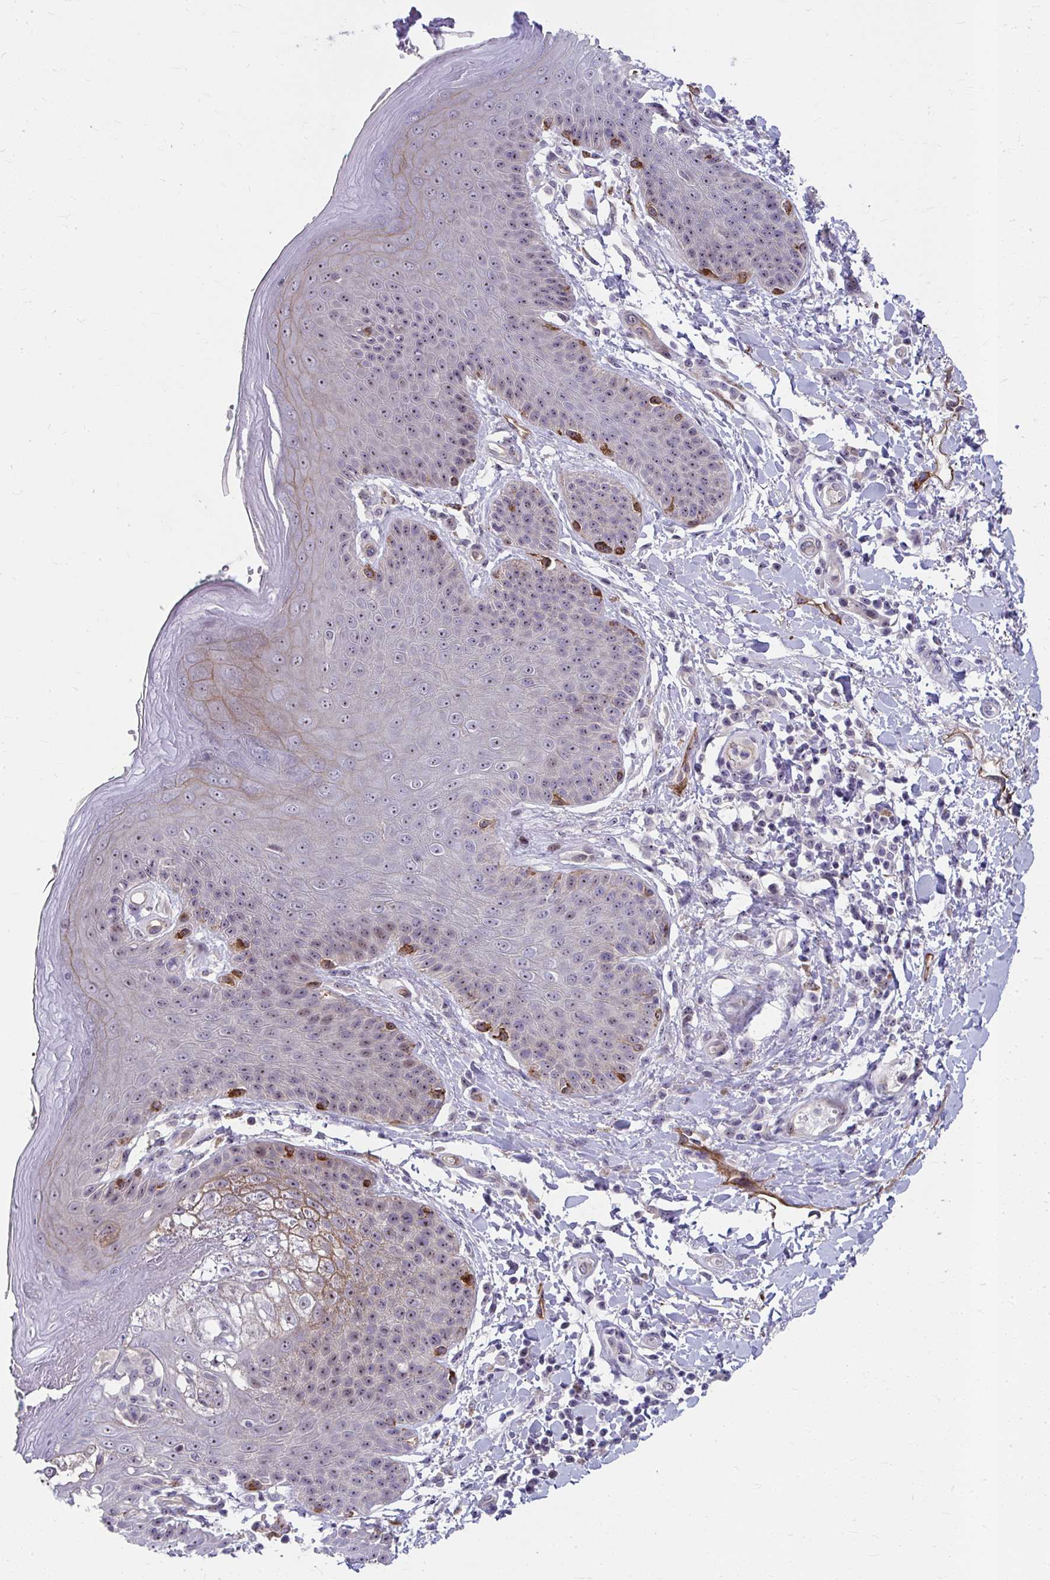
{"staining": {"intensity": "weak", "quantity": "25%-75%", "location": "nuclear"}, "tissue": "skin", "cell_type": "Epidermal cells", "image_type": "normal", "snomed": [{"axis": "morphology", "description": "Normal tissue, NOS"}, {"axis": "topography", "description": "Peripheral nerve tissue"}], "caption": "Skin stained with immunohistochemistry demonstrates weak nuclear positivity in about 25%-75% of epidermal cells. The staining is performed using DAB (3,3'-diaminobenzidine) brown chromogen to label protein expression. The nuclei are counter-stained blue using hematoxylin.", "gene": "MUS81", "patient": {"sex": "male", "age": 51}}